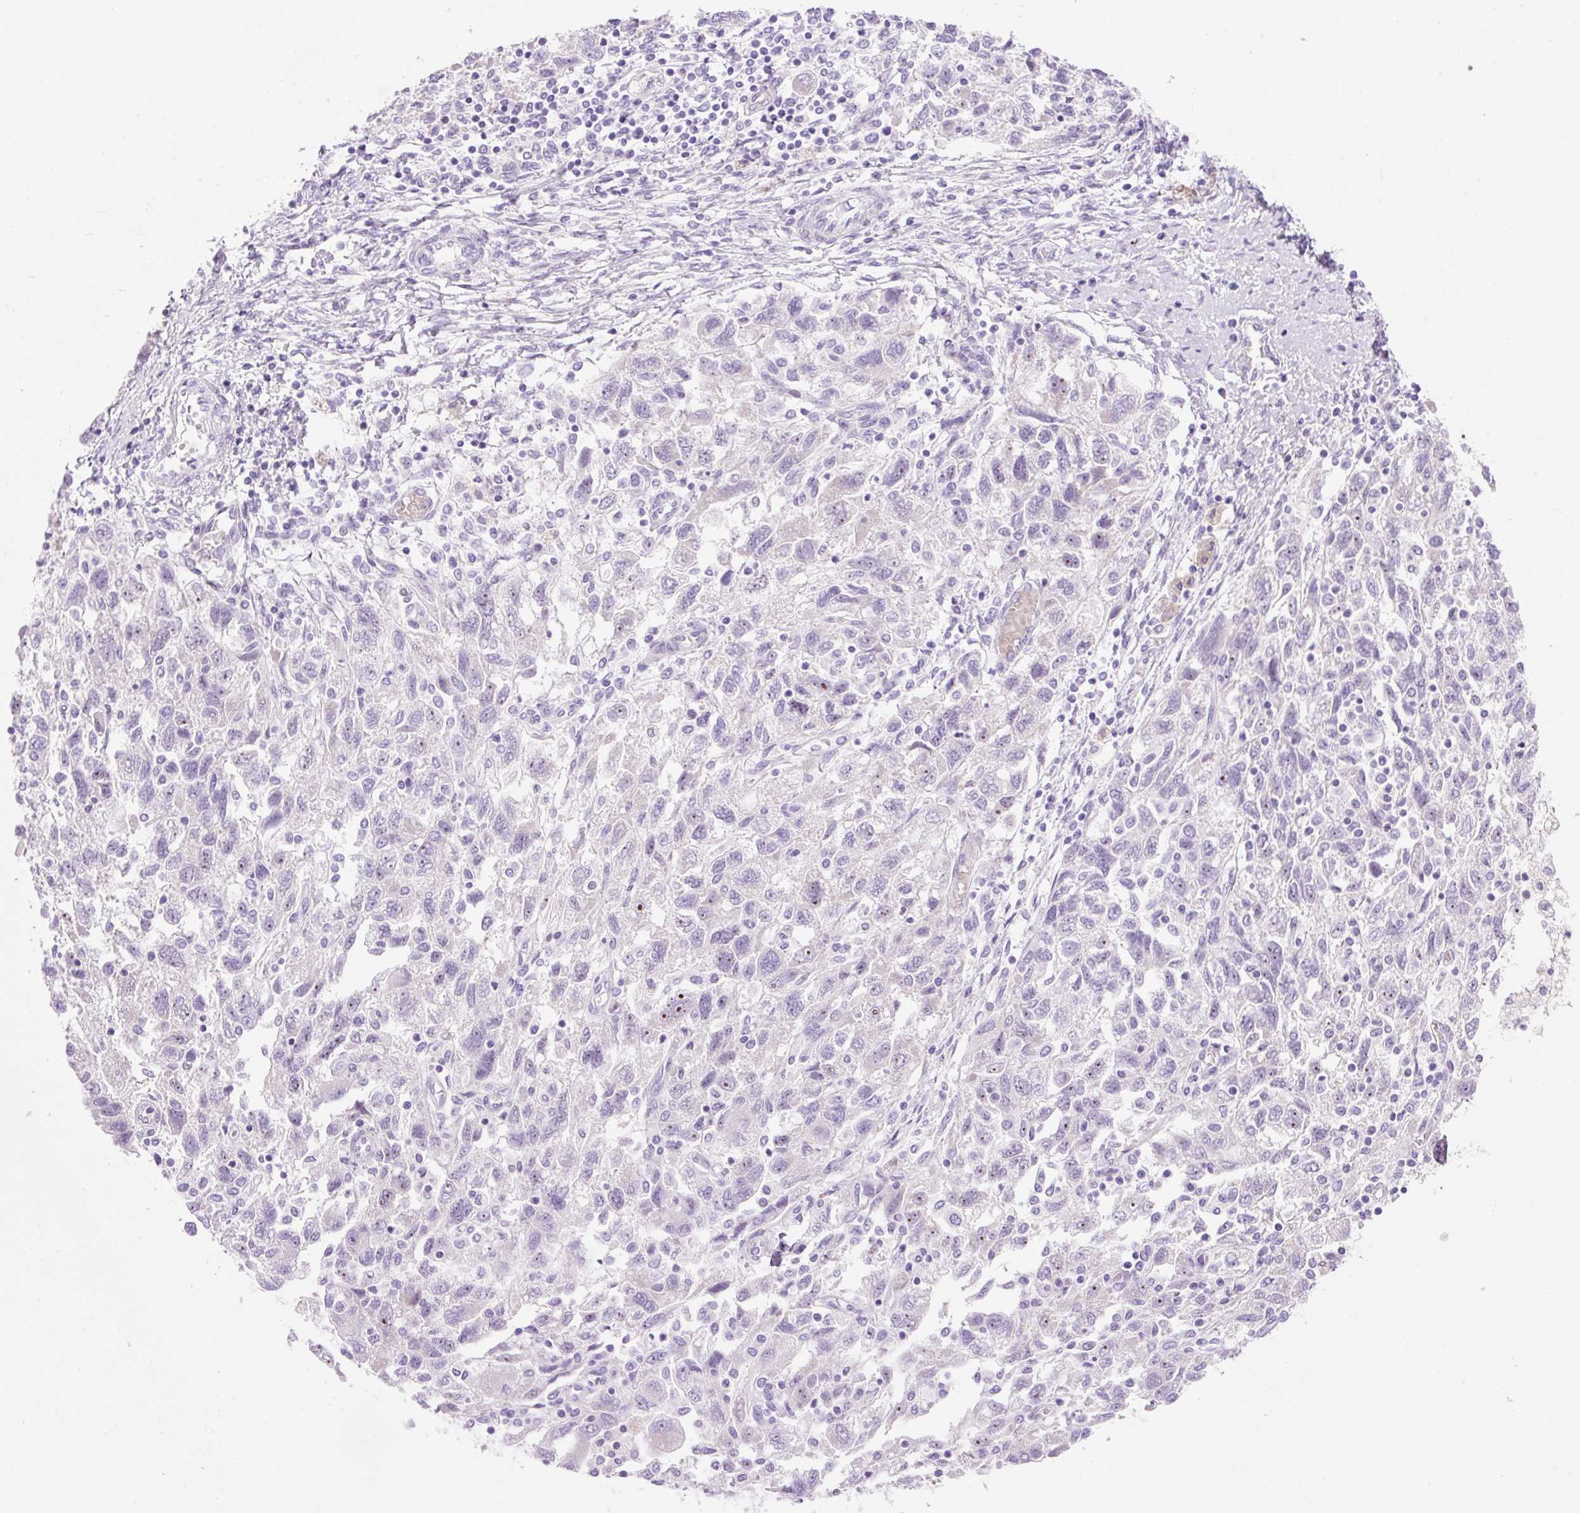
{"staining": {"intensity": "negative", "quantity": "none", "location": "none"}, "tissue": "ovarian cancer", "cell_type": "Tumor cells", "image_type": "cancer", "snomed": [{"axis": "morphology", "description": "Carcinoma, NOS"}, {"axis": "morphology", "description": "Cystadenocarcinoma, serous, NOS"}, {"axis": "topography", "description": "Ovary"}], "caption": "Serous cystadenocarcinoma (ovarian) was stained to show a protein in brown. There is no significant staining in tumor cells. (Brightfield microscopy of DAB IHC at high magnification).", "gene": "ZNF121", "patient": {"sex": "female", "age": 69}}